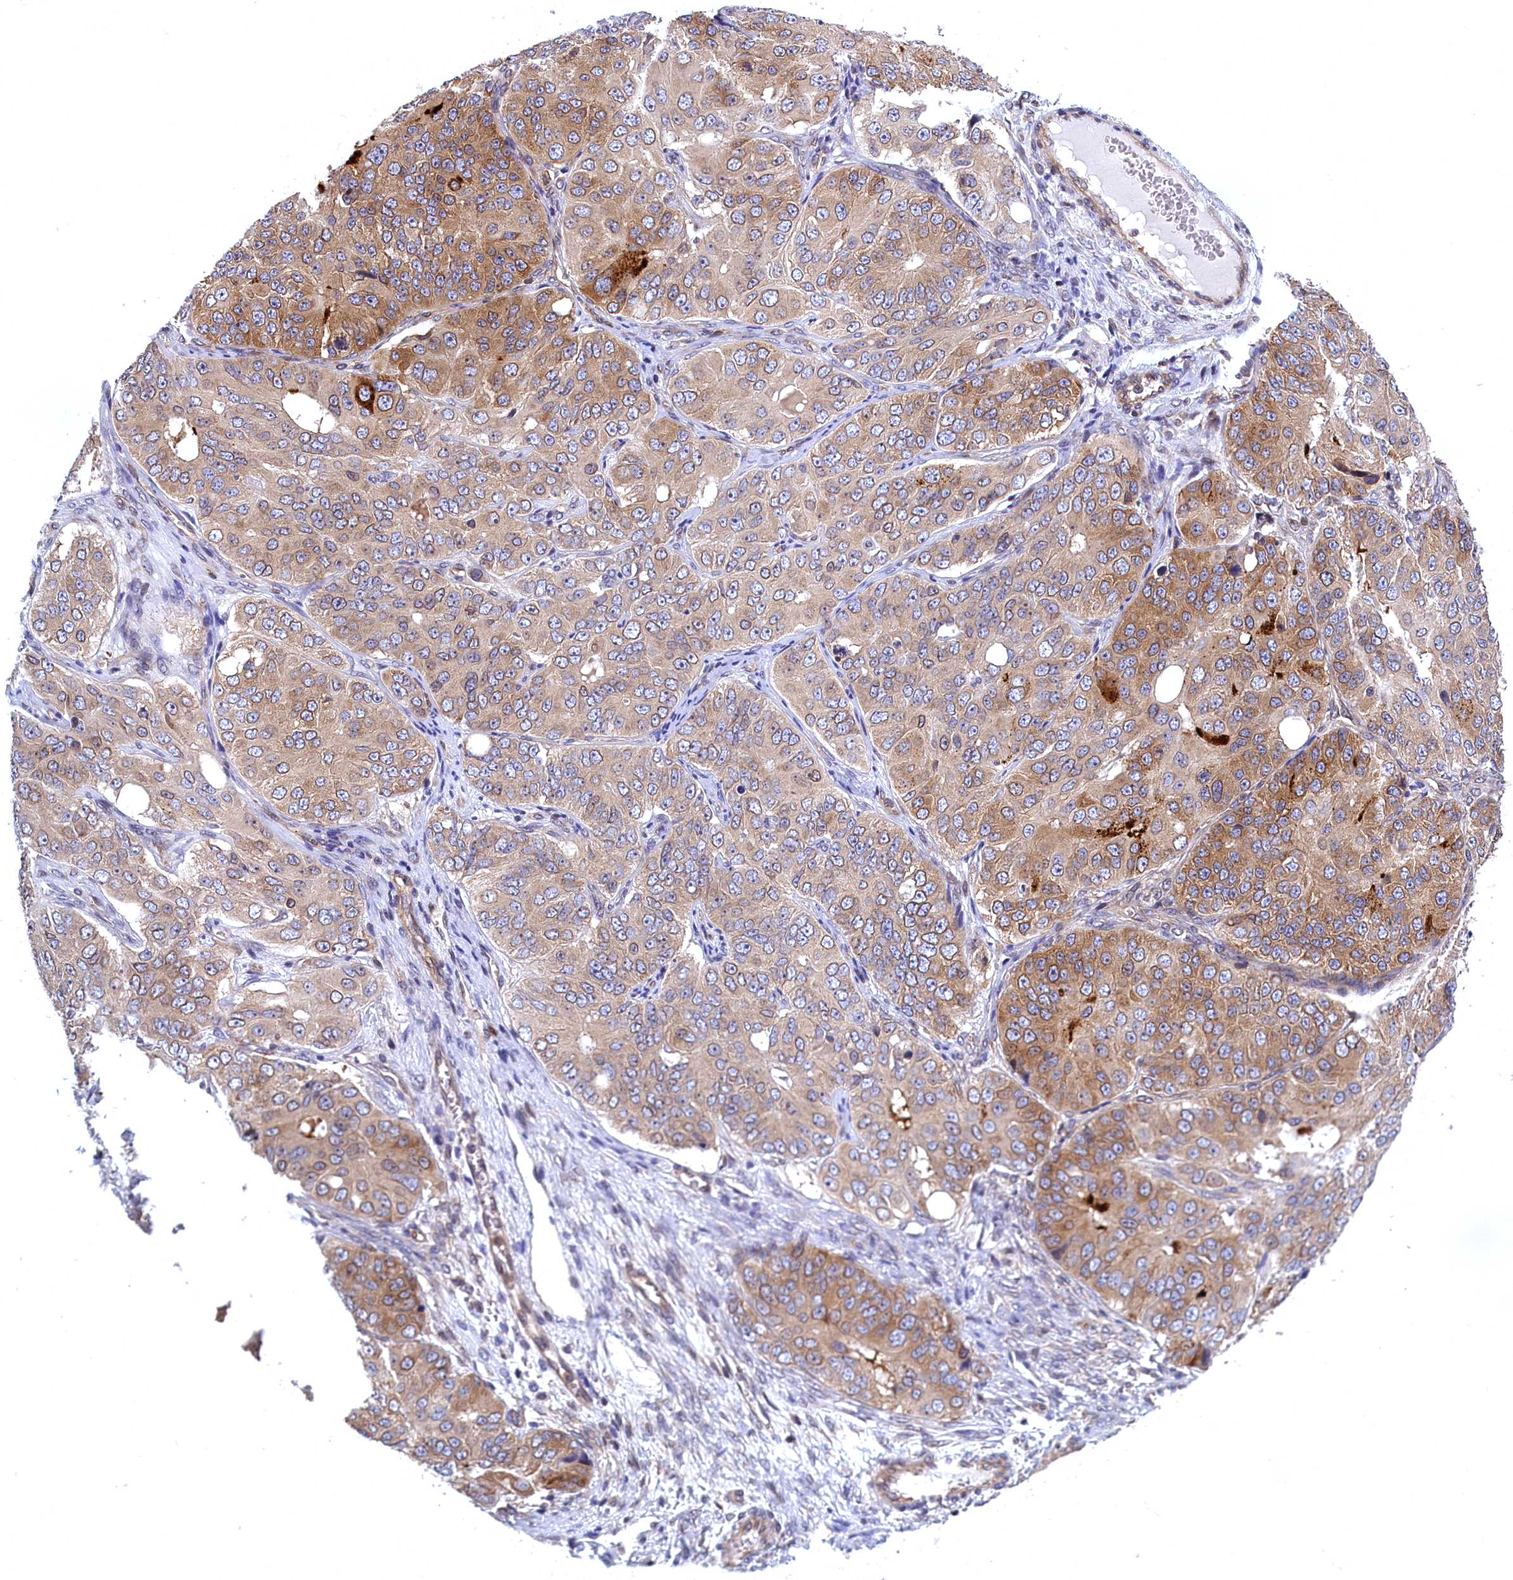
{"staining": {"intensity": "moderate", "quantity": "25%-75%", "location": "cytoplasmic/membranous"}, "tissue": "ovarian cancer", "cell_type": "Tumor cells", "image_type": "cancer", "snomed": [{"axis": "morphology", "description": "Carcinoma, endometroid"}, {"axis": "topography", "description": "Ovary"}], "caption": "This micrograph reveals immunohistochemistry (IHC) staining of ovarian cancer, with medium moderate cytoplasmic/membranous positivity in about 25%-75% of tumor cells.", "gene": "NAA10", "patient": {"sex": "female", "age": 51}}